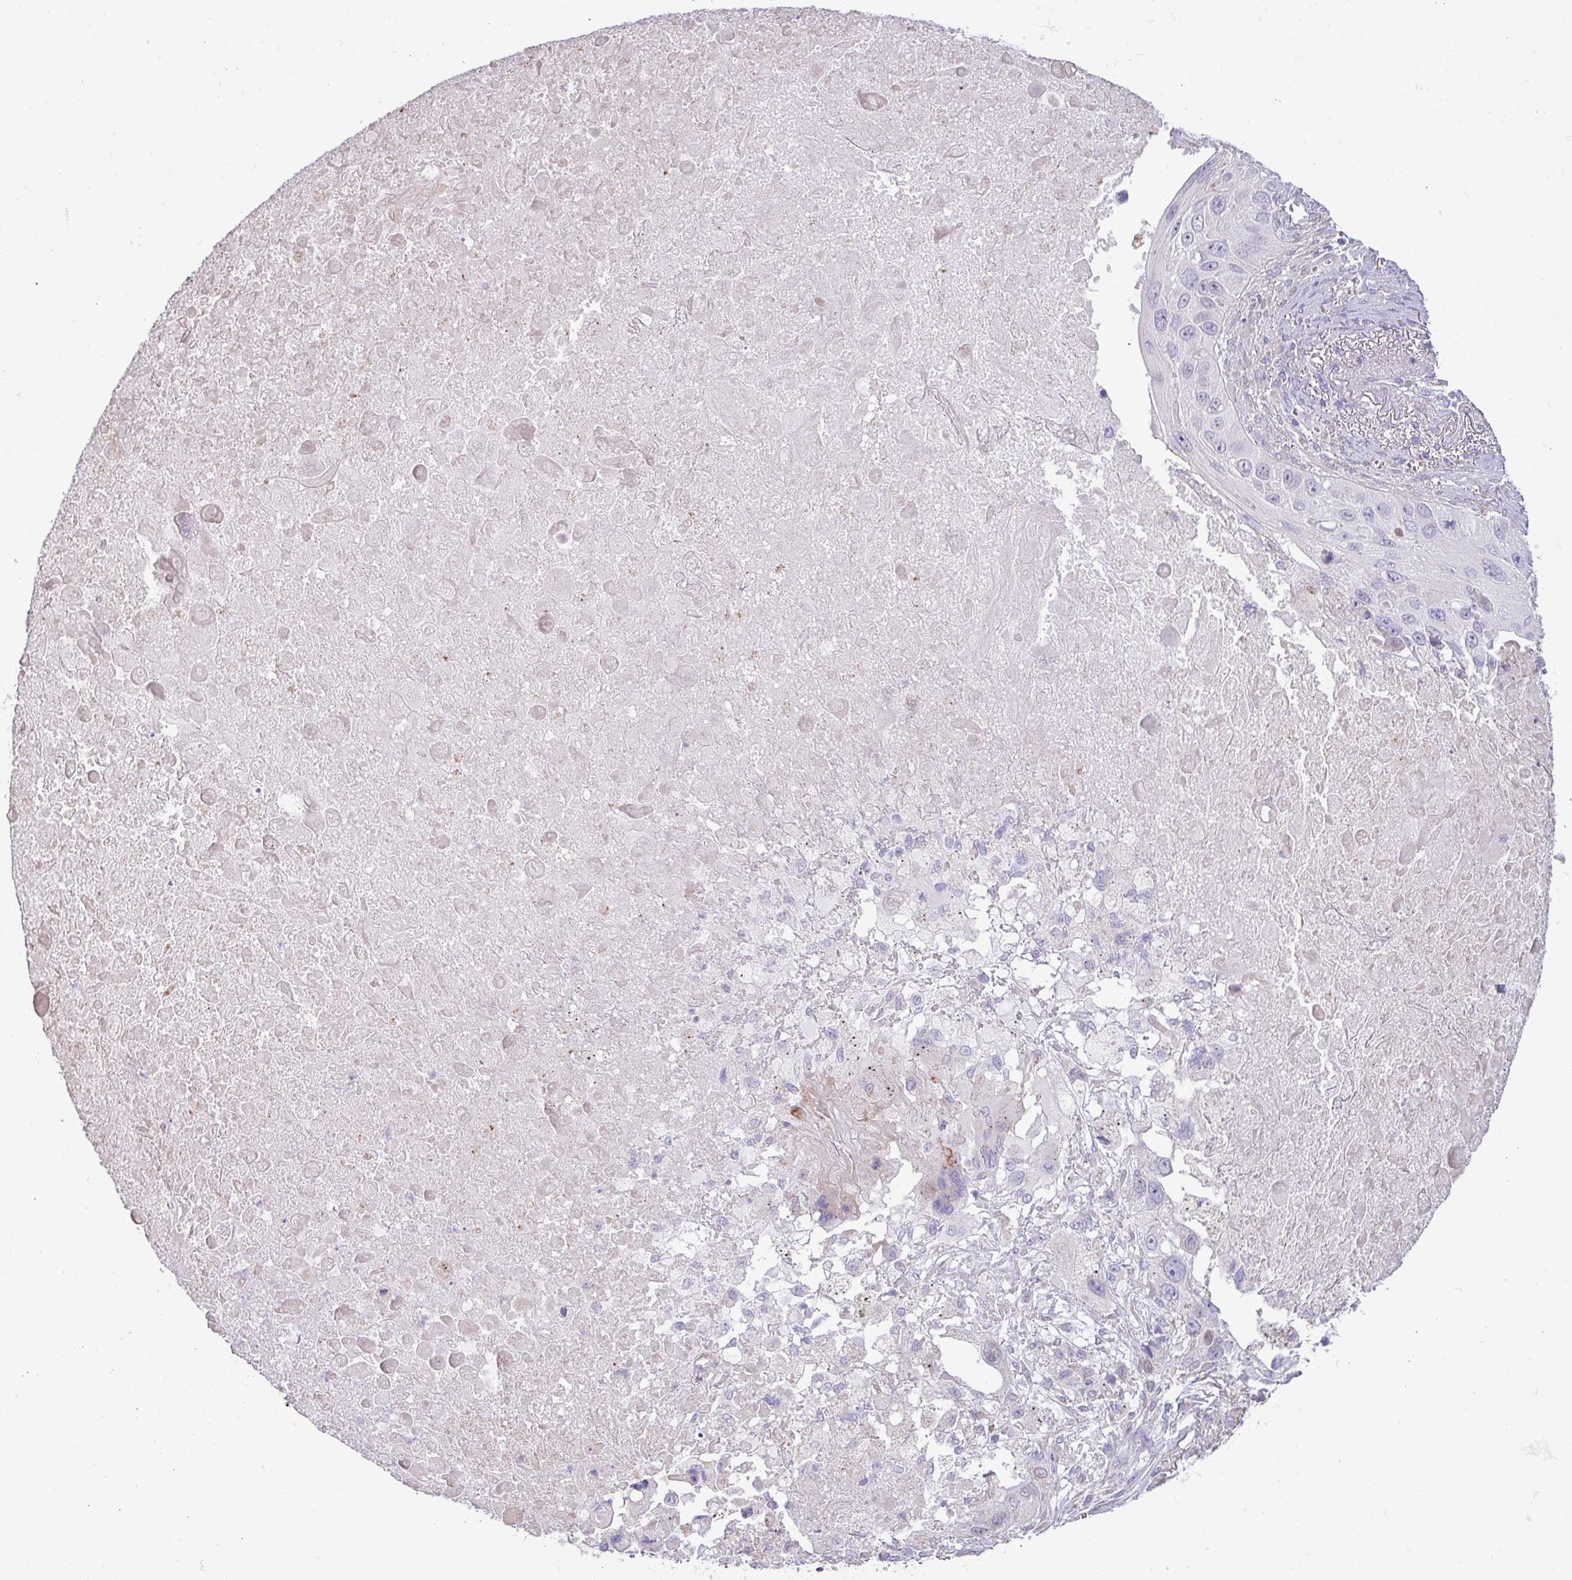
{"staining": {"intensity": "negative", "quantity": "none", "location": "none"}, "tissue": "lung cancer", "cell_type": "Tumor cells", "image_type": "cancer", "snomed": [{"axis": "morphology", "description": "Squamous cell carcinoma, NOS"}, {"axis": "topography", "description": "Lung"}], "caption": "Tumor cells are negative for brown protein staining in lung cancer.", "gene": "IRGC", "patient": {"sex": "male", "age": 66}}